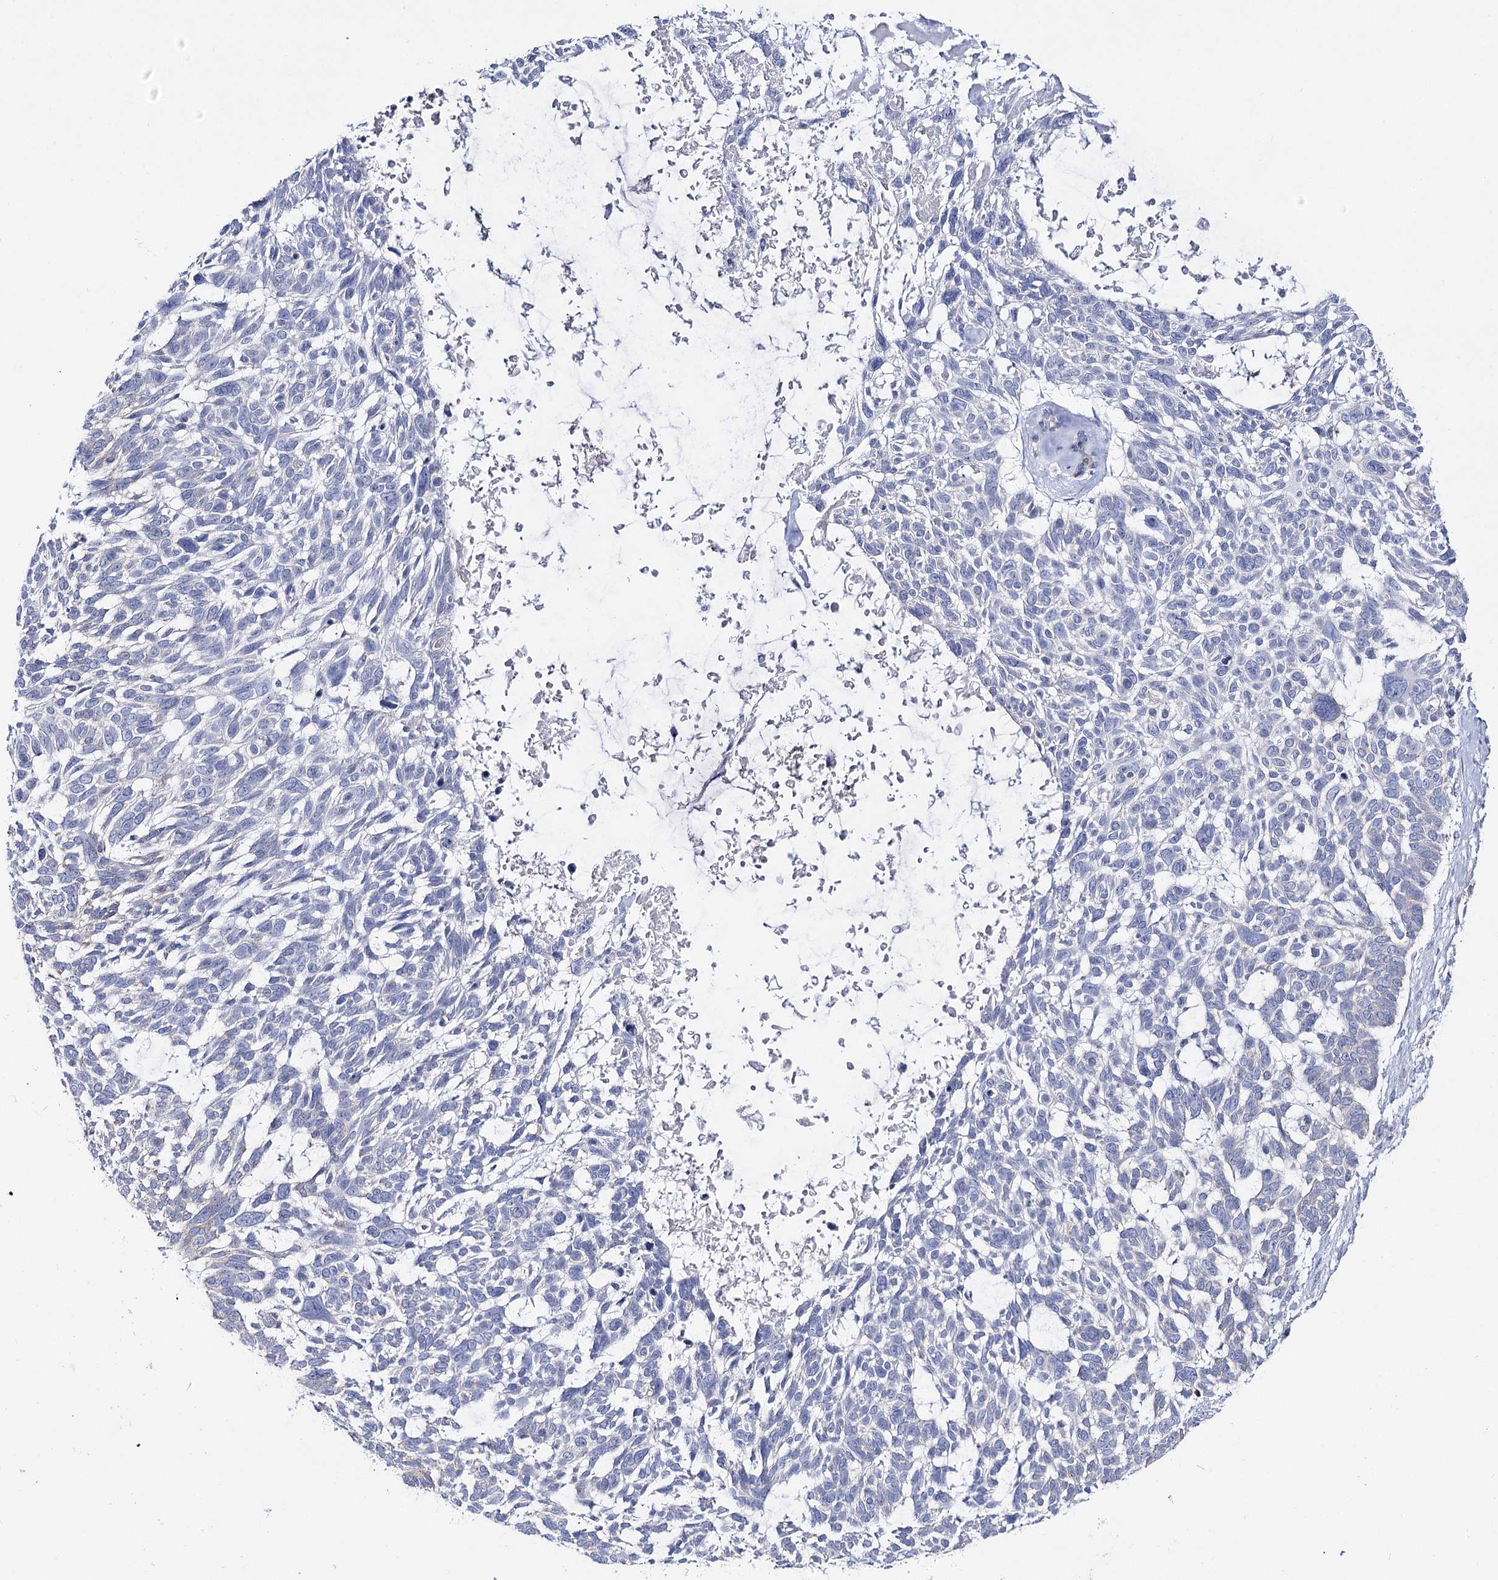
{"staining": {"intensity": "negative", "quantity": "none", "location": "none"}, "tissue": "skin cancer", "cell_type": "Tumor cells", "image_type": "cancer", "snomed": [{"axis": "morphology", "description": "Basal cell carcinoma"}, {"axis": "topography", "description": "Skin"}], "caption": "The IHC photomicrograph has no significant positivity in tumor cells of skin cancer tissue.", "gene": "NRAP", "patient": {"sex": "male", "age": 88}}